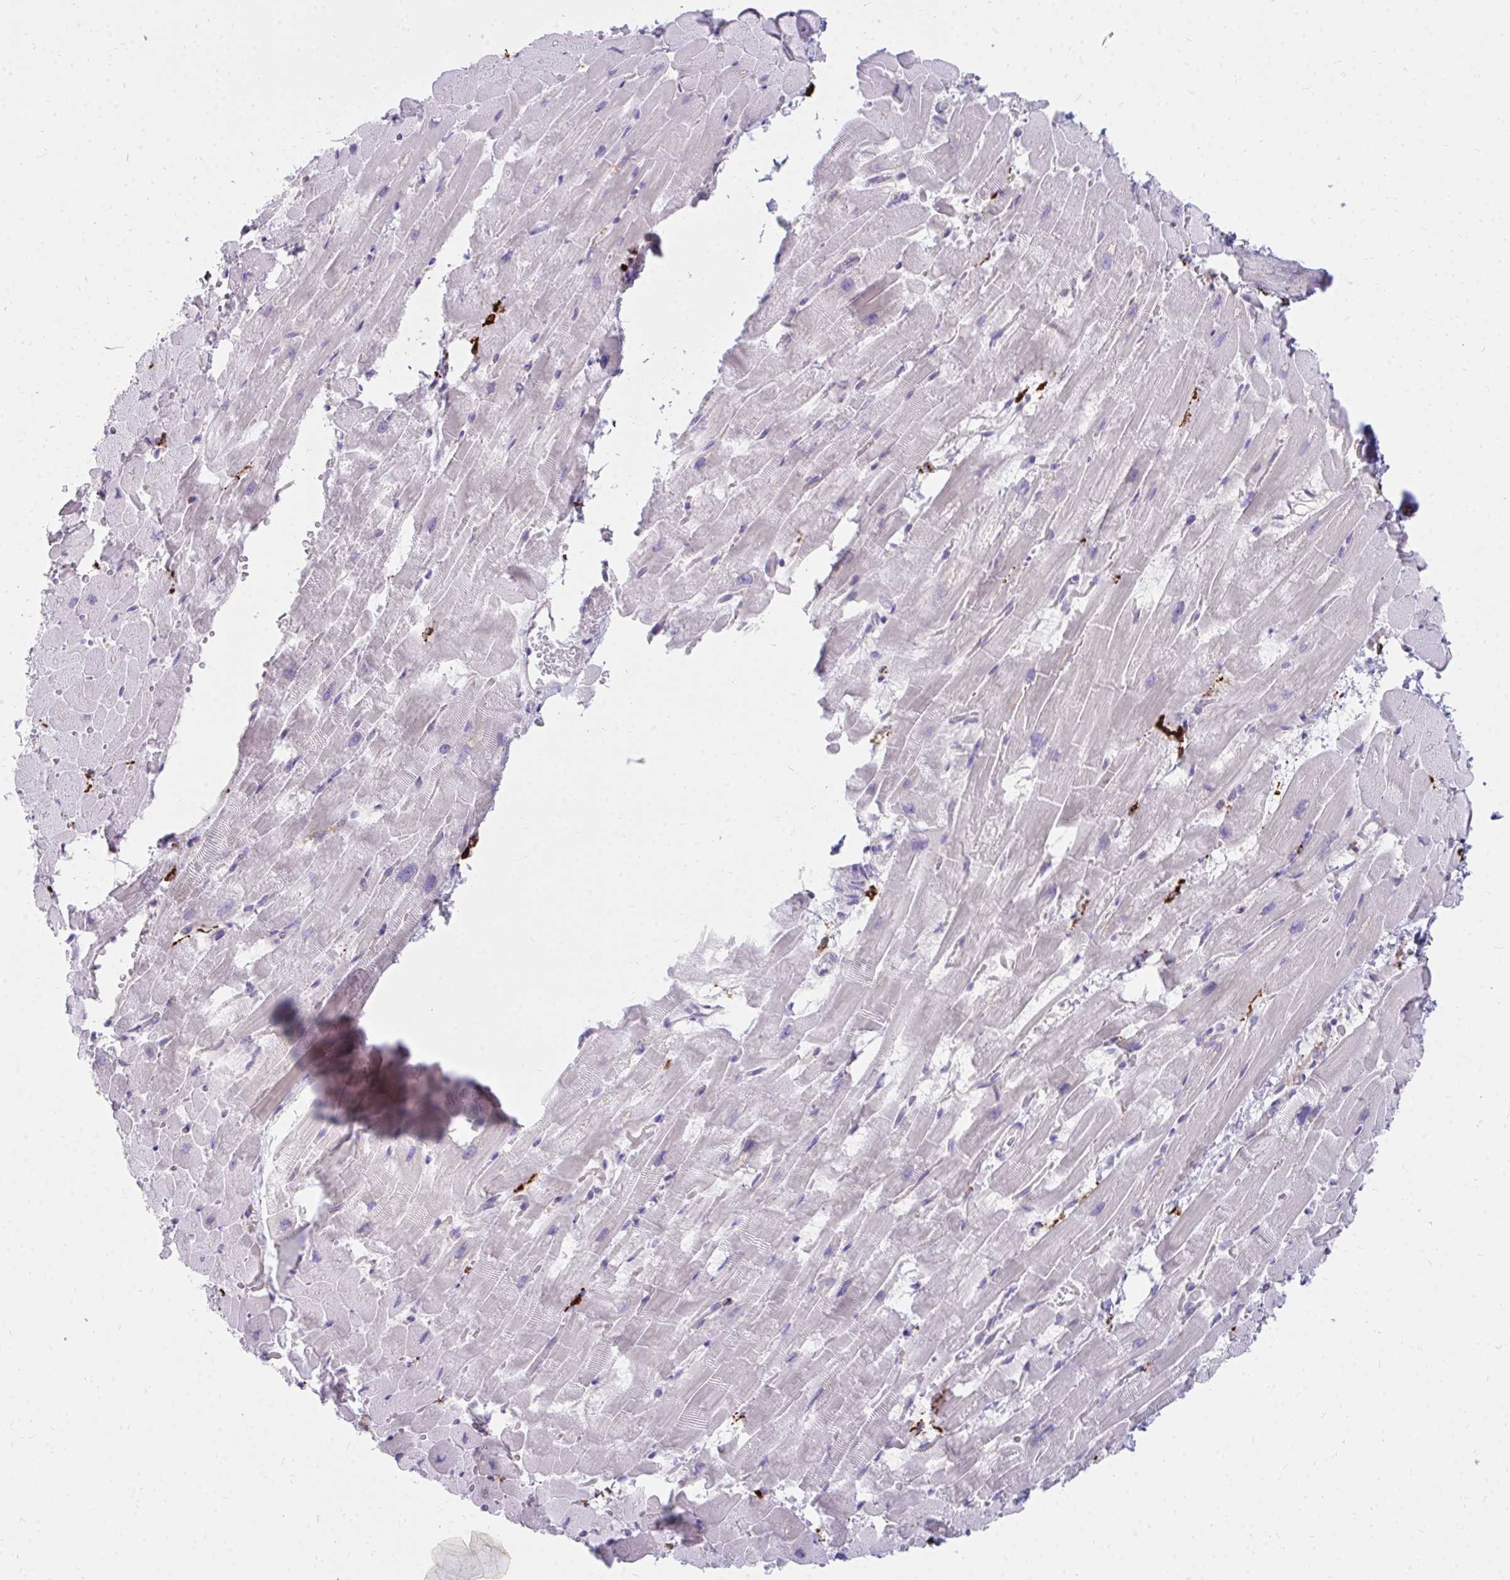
{"staining": {"intensity": "negative", "quantity": "none", "location": "none"}, "tissue": "heart muscle", "cell_type": "Cardiomyocytes", "image_type": "normal", "snomed": [{"axis": "morphology", "description": "Normal tissue, NOS"}, {"axis": "topography", "description": "Heart"}], "caption": "A micrograph of heart muscle stained for a protein displays no brown staining in cardiomyocytes.", "gene": "CD163", "patient": {"sex": "male", "age": 37}}